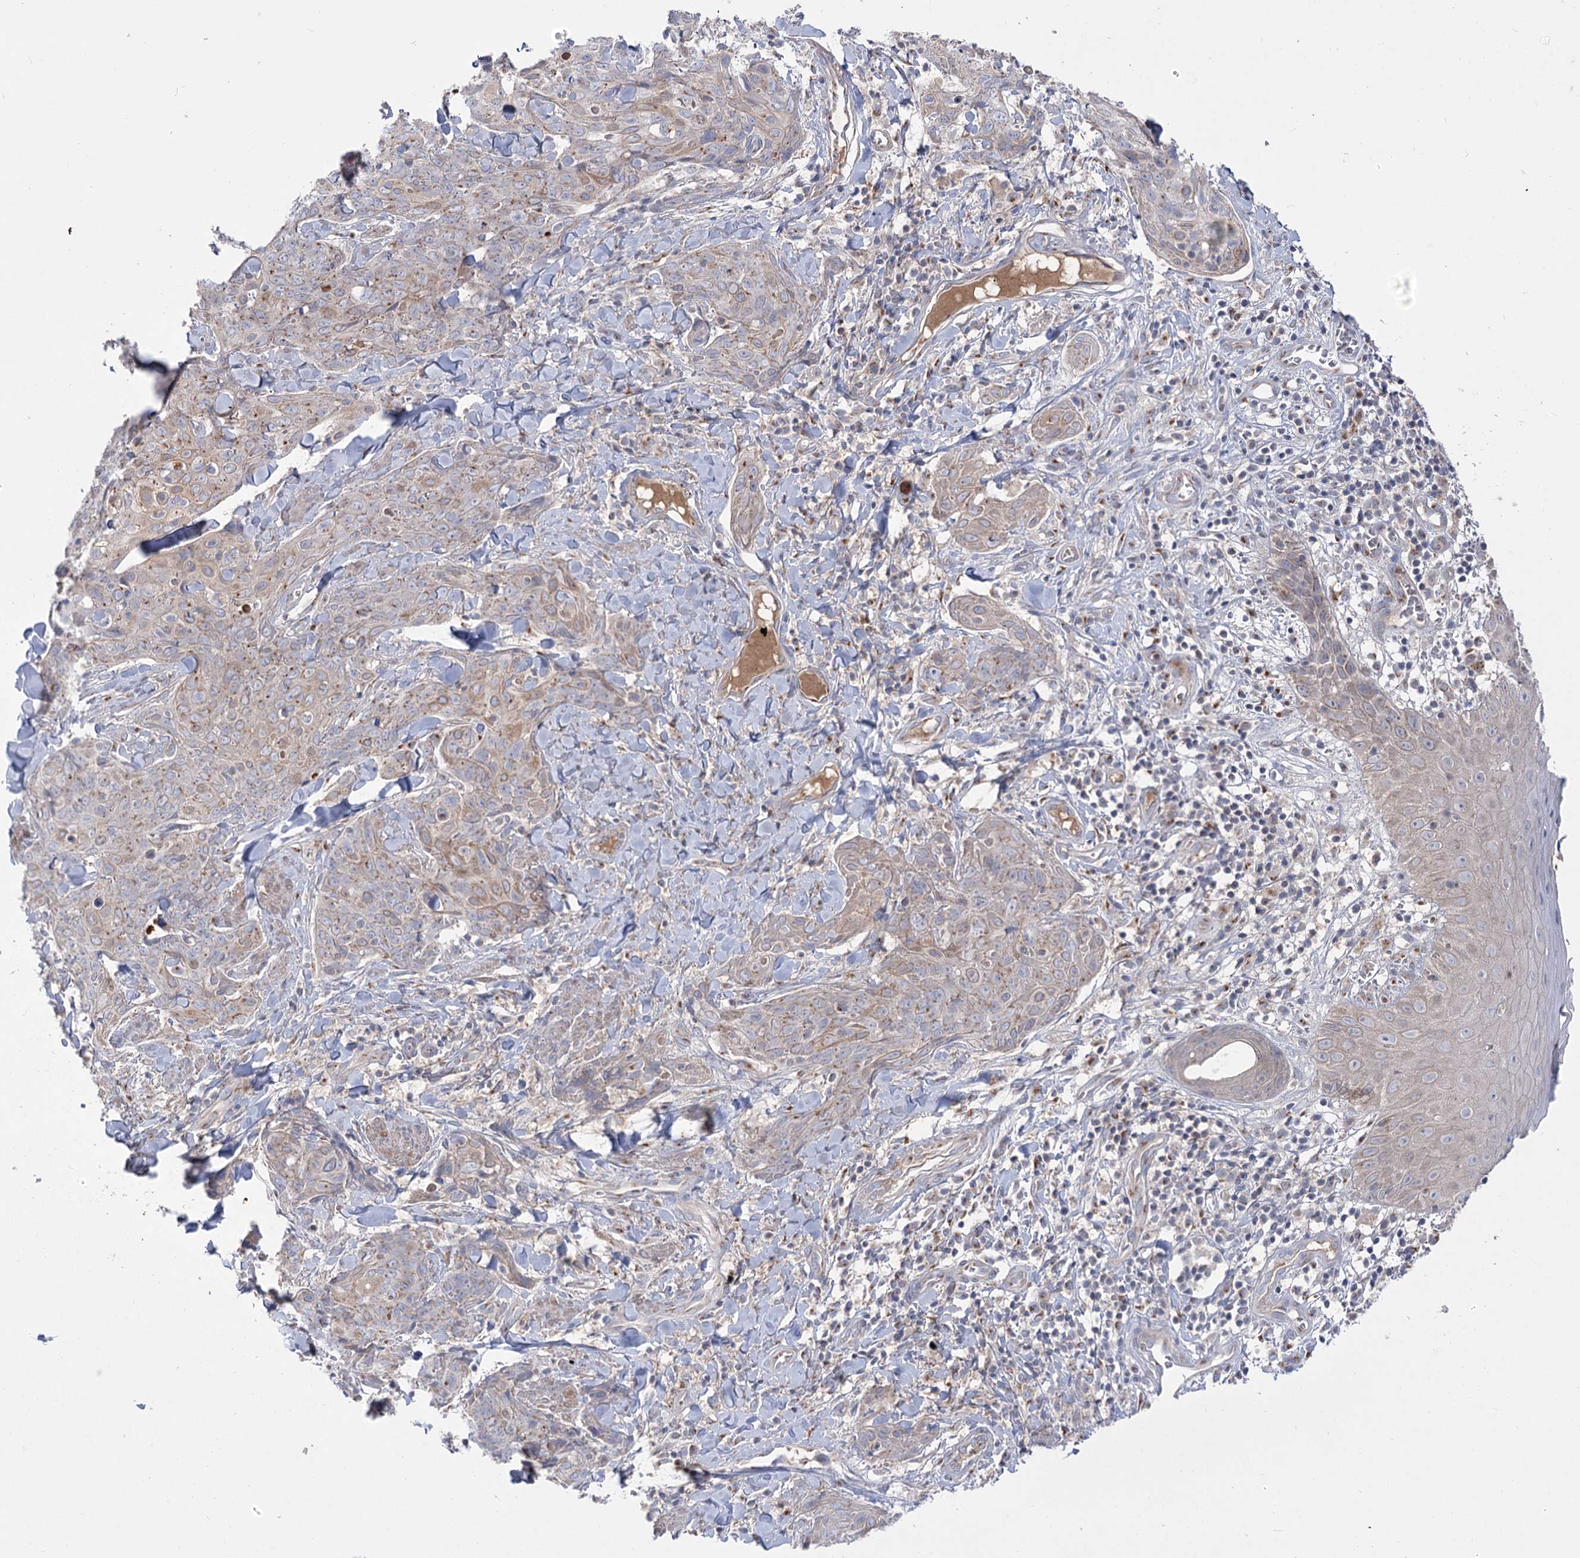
{"staining": {"intensity": "weak", "quantity": "25%-75%", "location": "cytoplasmic/membranous"}, "tissue": "skin cancer", "cell_type": "Tumor cells", "image_type": "cancer", "snomed": [{"axis": "morphology", "description": "Squamous cell carcinoma, NOS"}, {"axis": "topography", "description": "Skin"}, {"axis": "topography", "description": "Vulva"}], "caption": "Squamous cell carcinoma (skin) stained for a protein (brown) reveals weak cytoplasmic/membranous positive staining in approximately 25%-75% of tumor cells.", "gene": "GBF1", "patient": {"sex": "female", "age": 85}}